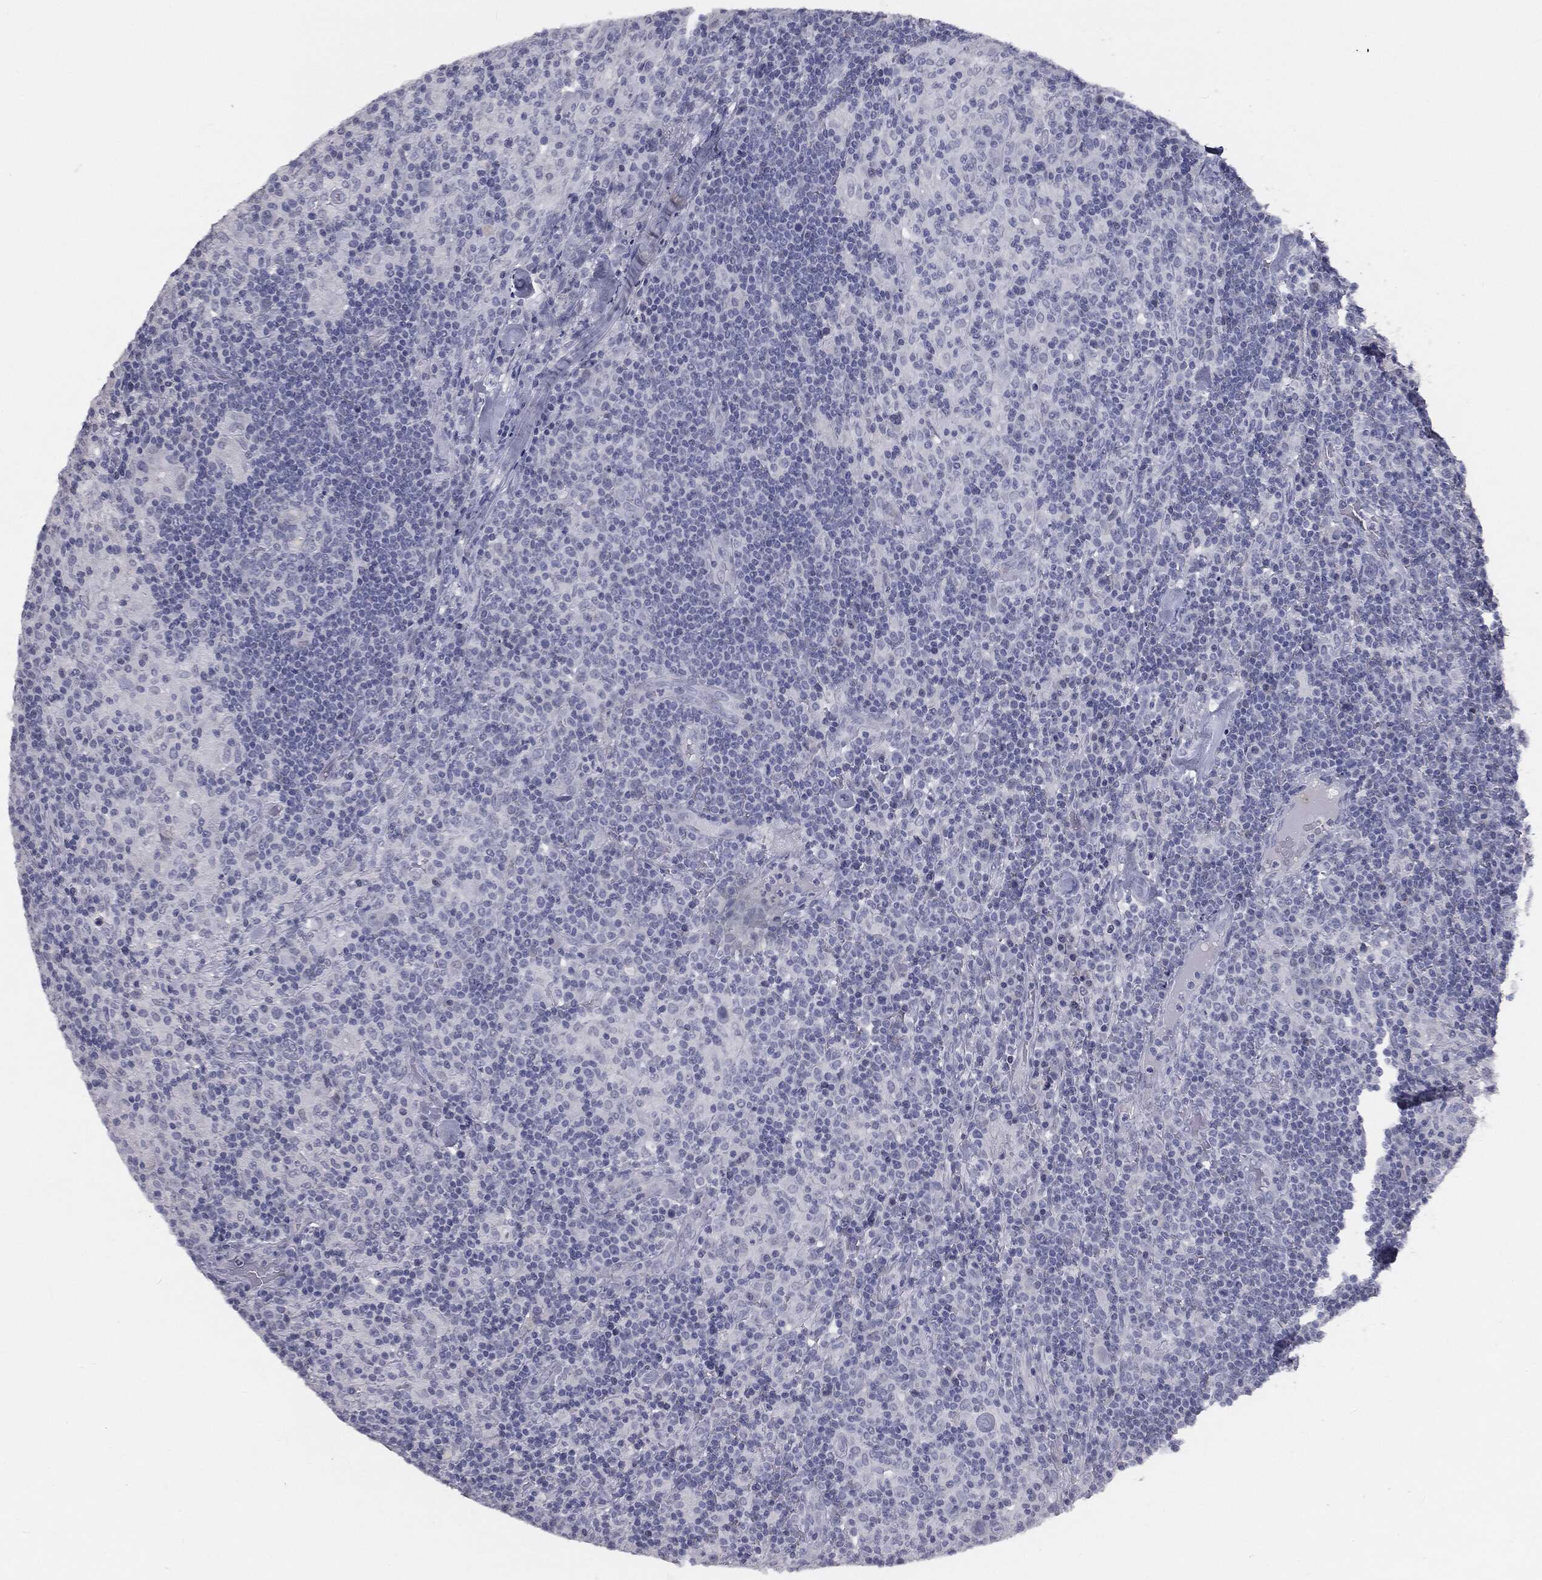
{"staining": {"intensity": "negative", "quantity": "none", "location": "none"}, "tissue": "lymphoma", "cell_type": "Tumor cells", "image_type": "cancer", "snomed": [{"axis": "morphology", "description": "Hodgkin's disease, NOS"}, {"axis": "topography", "description": "Lymph node"}], "caption": "This is an immunohistochemistry photomicrograph of human lymphoma. There is no staining in tumor cells.", "gene": "PRAME", "patient": {"sex": "male", "age": 70}}